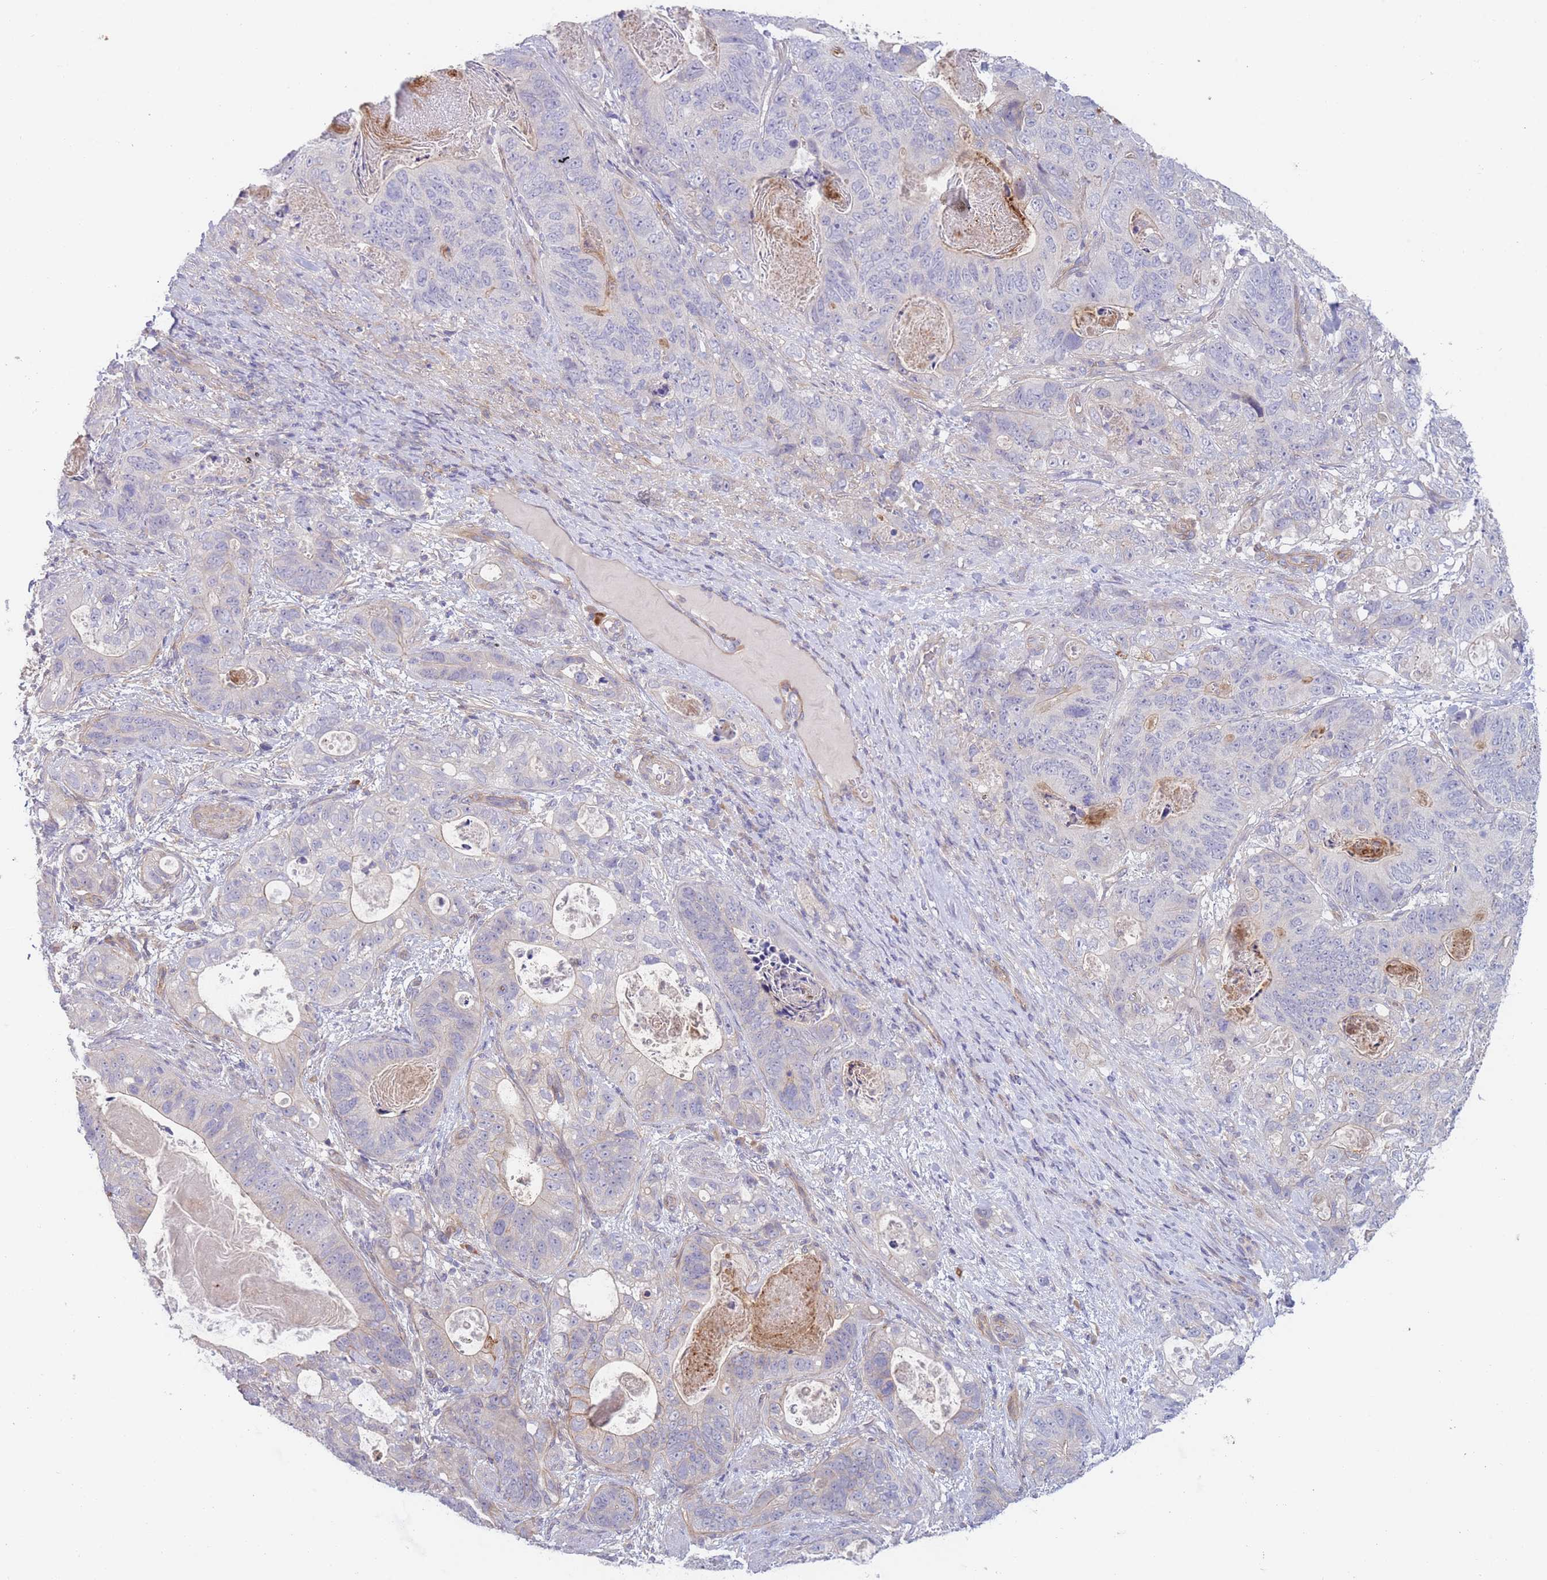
{"staining": {"intensity": "negative", "quantity": "none", "location": "none"}, "tissue": "stomach cancer", "cell_type": "Tumor cells", "image_type": "cancer", "snomed": [{"axis": "morphology", "description": "Normal tissue, NOS"}, {"axis": "morphology", "description": "Adenocarcinoma, NOS"}, {"axis": "topography", "description": "Stomach"}], "caption": "An IHC histopathology image of stomach cancer (adenocarcinoma) is shown. There is no staining in tumor cells of stomach cancer (adenocarcinoma). (DAB immunohistochemistry, high magnification).", "gene": "WDR93", "patient": {"sex": "female", "age": 89}}